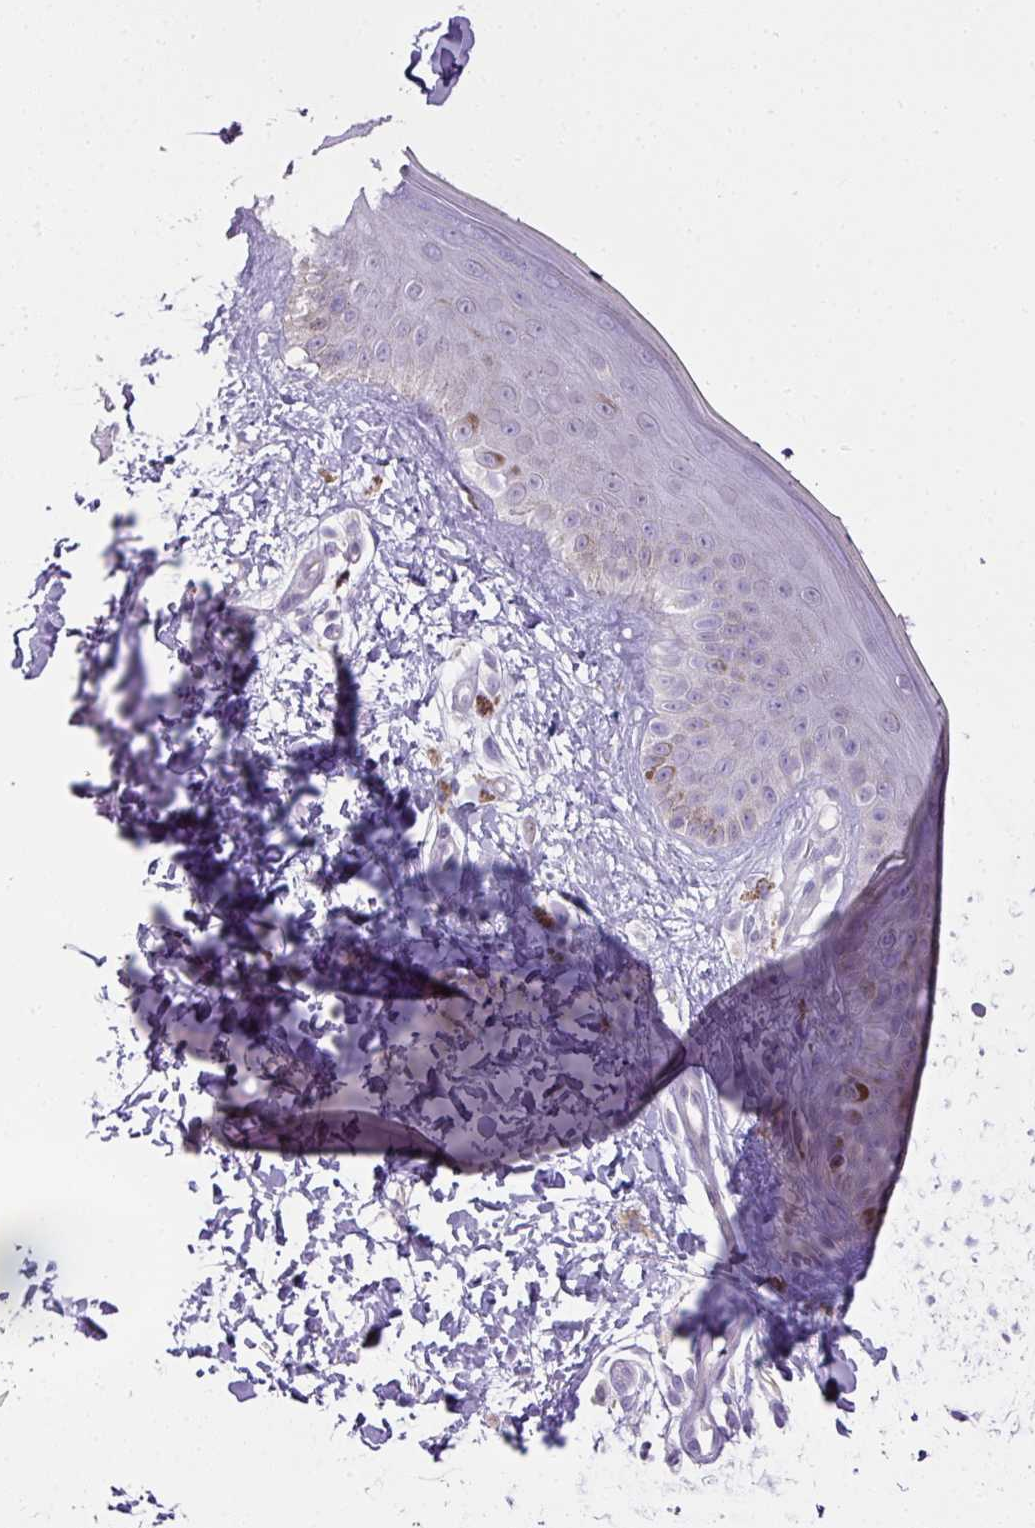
{"staining": {"intensity": "negative", "quantity": "none", "location": "none"}, "tissue": "skin", "cell_type": "Fibroblasts", "image_type": "normal", "snomed": [{"axis": "morphology", "description": "Normal tissue, NOS"}, {"axis": "topography", "description": "Skin"}], "caption": "Immunohistochemical staining of benign human skin displays no significant positivity in fibroblasts. (Immunohistochemistry (ihc), brightfield microscopy, high magnification).", "gene": "HOXC13", "patient": {"sex": "male", "age": 52}}